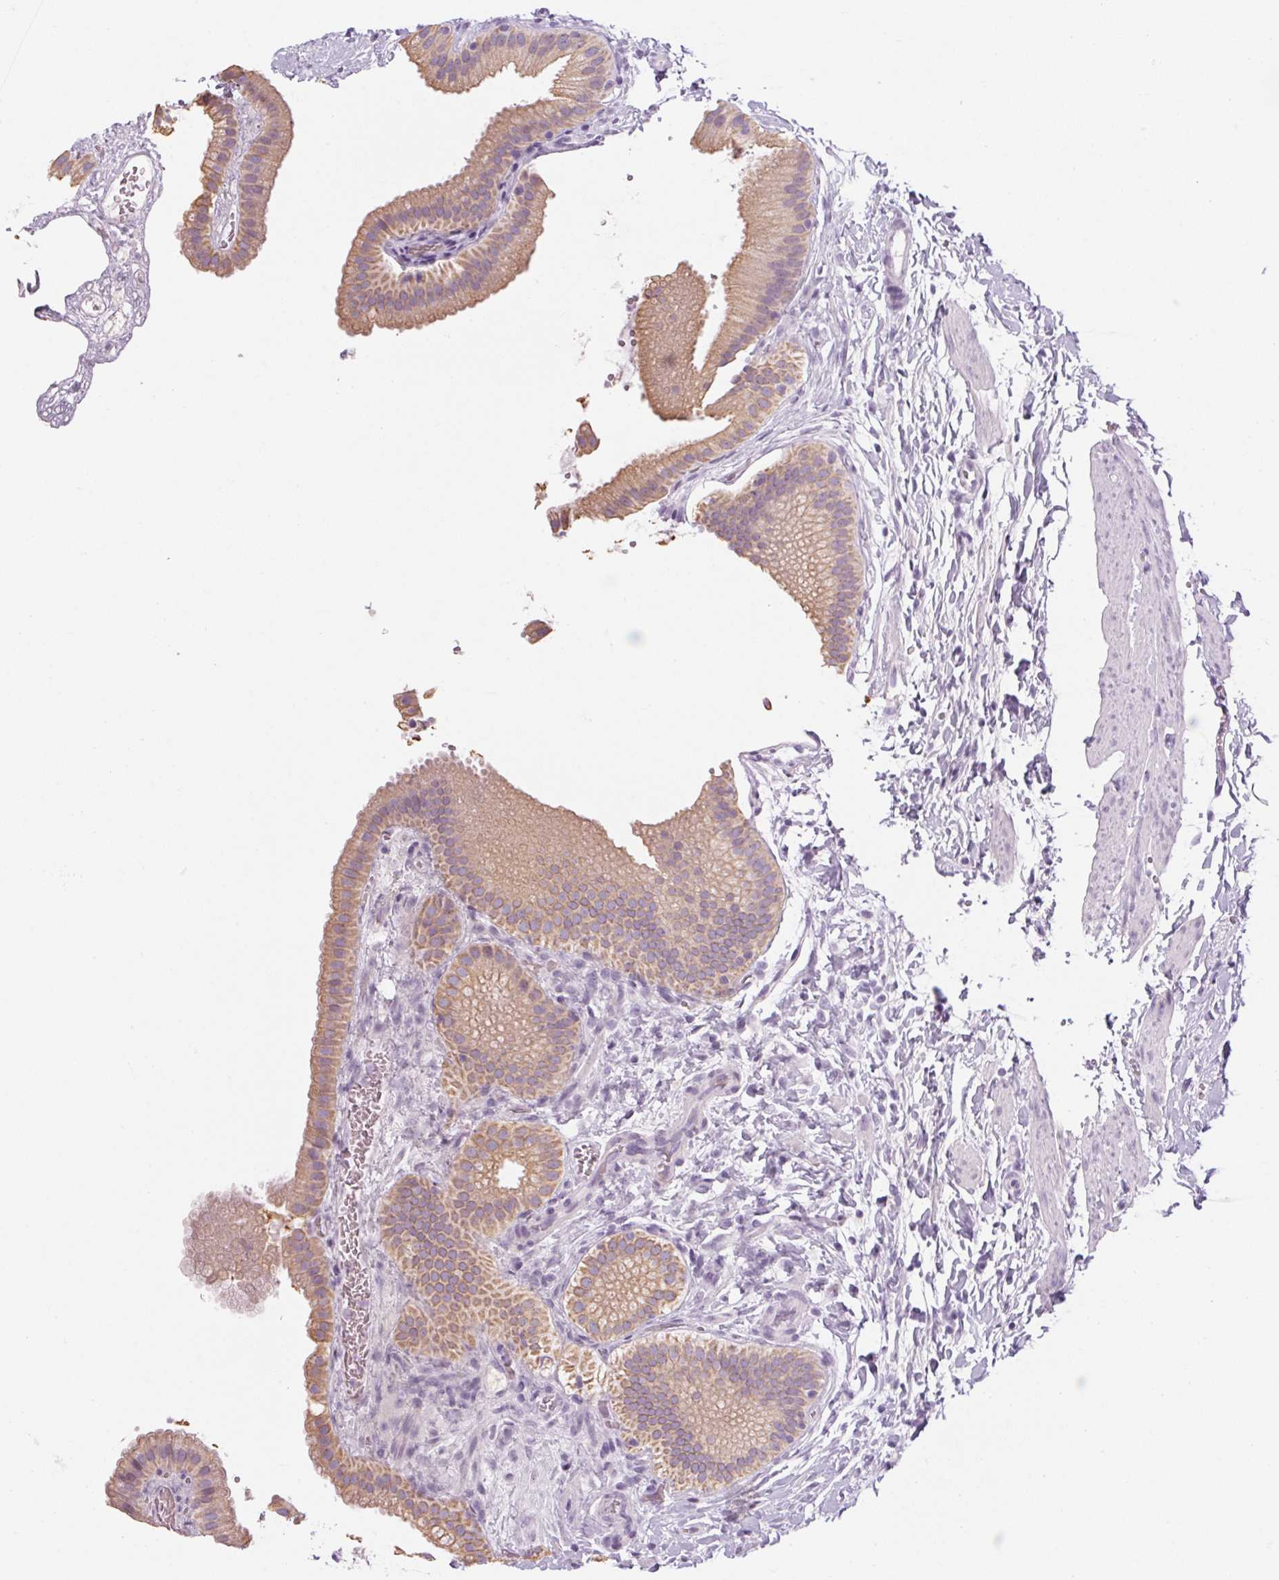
{"staining": {"intensity": "moderate", "quantity": ">75%", "location": "cytoplasmic/membranous"}, "tissue": "gallbladder", "cell_type": "Glandular cells", "image_type": "normal", "snomed": [{"axis": "morphology", "description": "Normal tissue, NOS"}, {"axis": "topography", "description": "Gallbladder"}], "caption": "A histopathology image showing moderate cytoplasmic/membranous expression in about >75% of glandular cells in unremarkable gallbladder, as visualized by brown immunohistochemical staining.", "gene": "RPTN", "patient": {"sex": "female", "age": 63}}